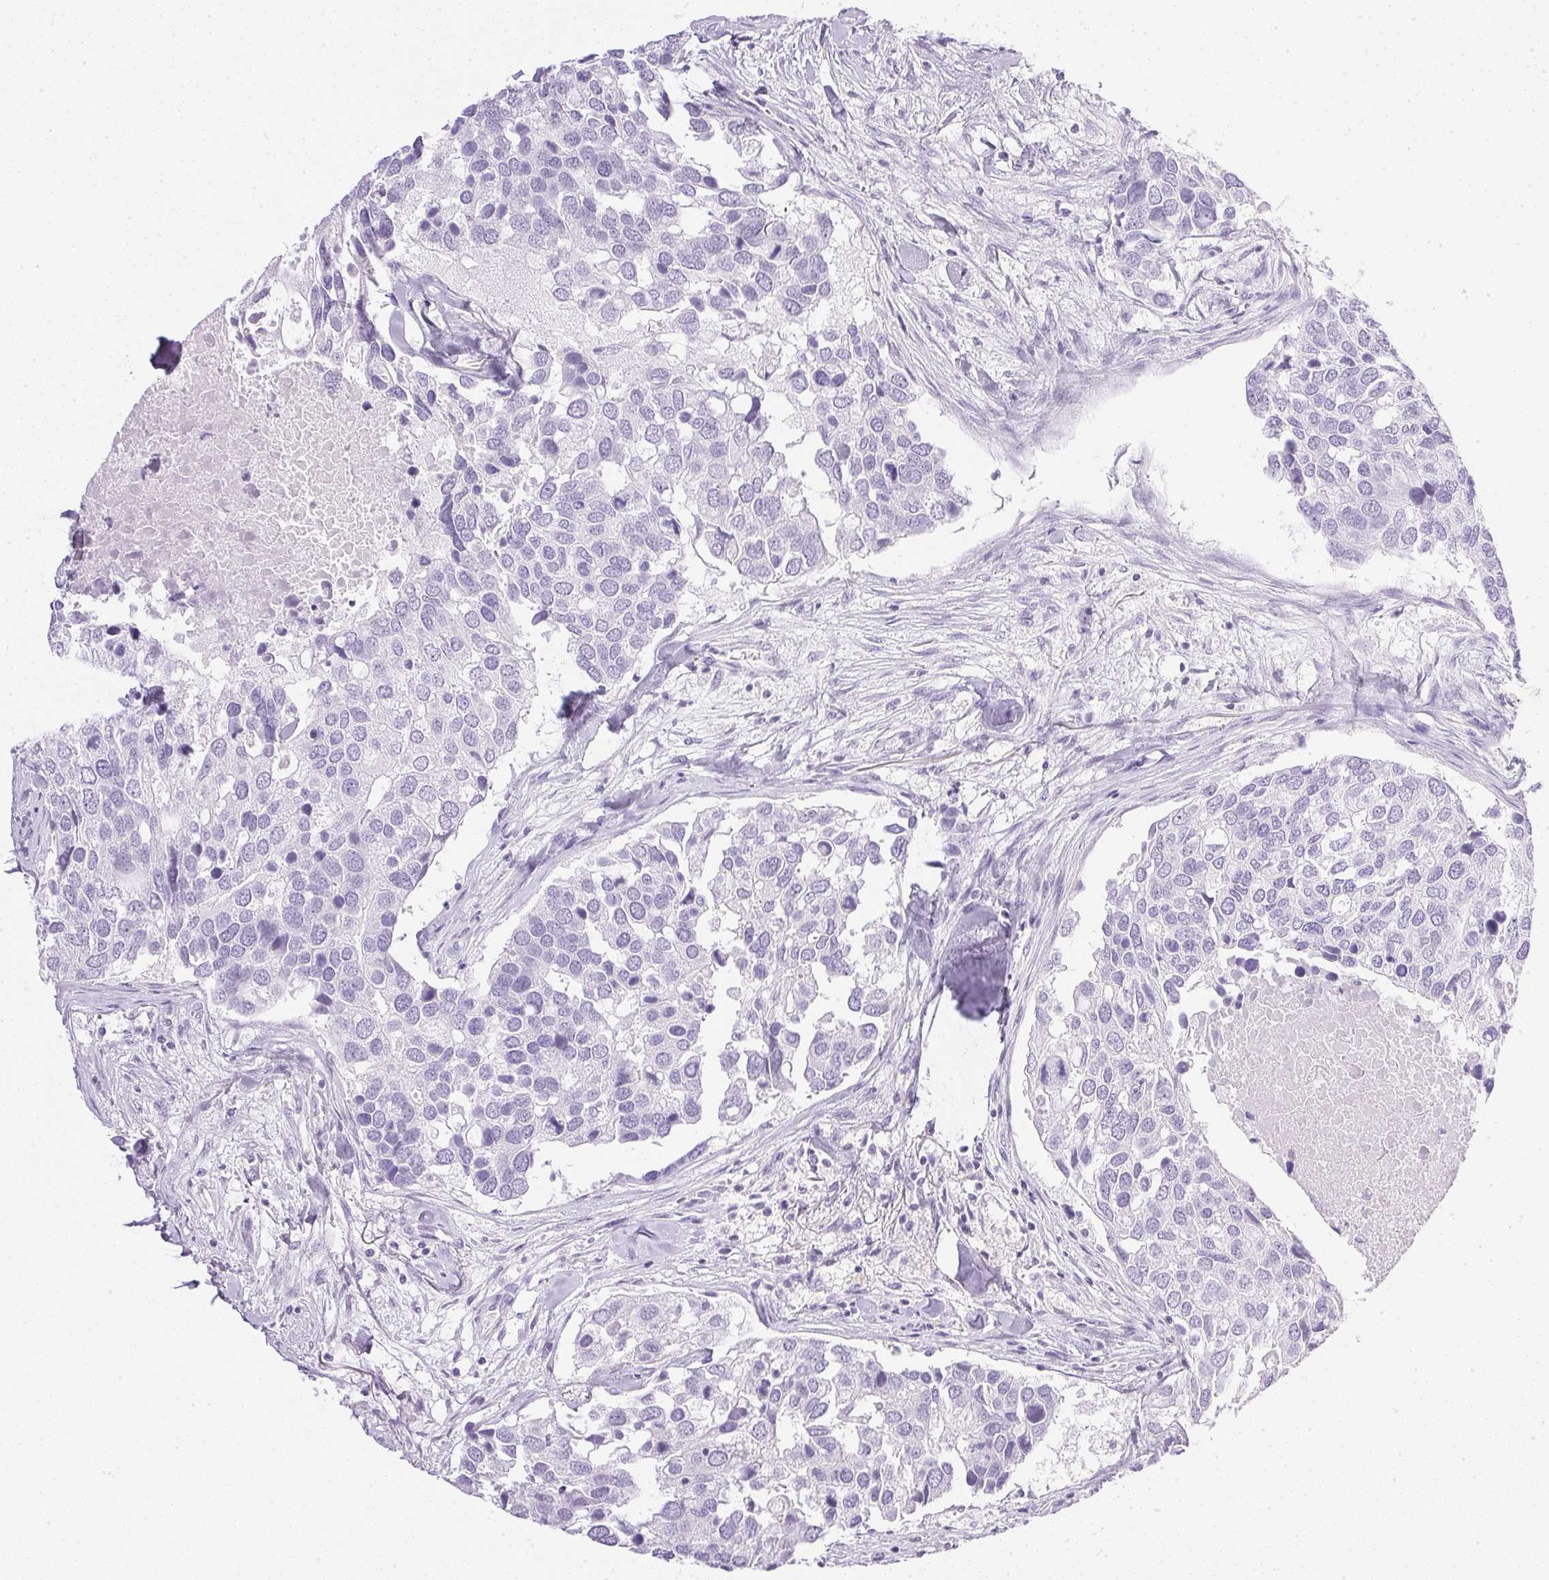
{"staining": {"intensity": "negative", "quantity": "none", "location": "none"}, "tissue": "breast cancer", "cell_type": "Tumor cells", "image_type": "cancer", "snomed": [{"axis": "morphology", "description": "Duct carcinoma"}, {"axis": "topography", "description": "Breast"}], "caption": "High power microscopy photomicrograph of an immunohistochemistry photomicrograph of breast intraductal carcinoma, revealing no significant positivity in tumor cells. Brightfield microscopy of IHC stained with DAB (brown) and hematoxylin (blue), captured at high magnification.", "gene": "CPB1", "patient": {"sex": "female", "age": 83}}